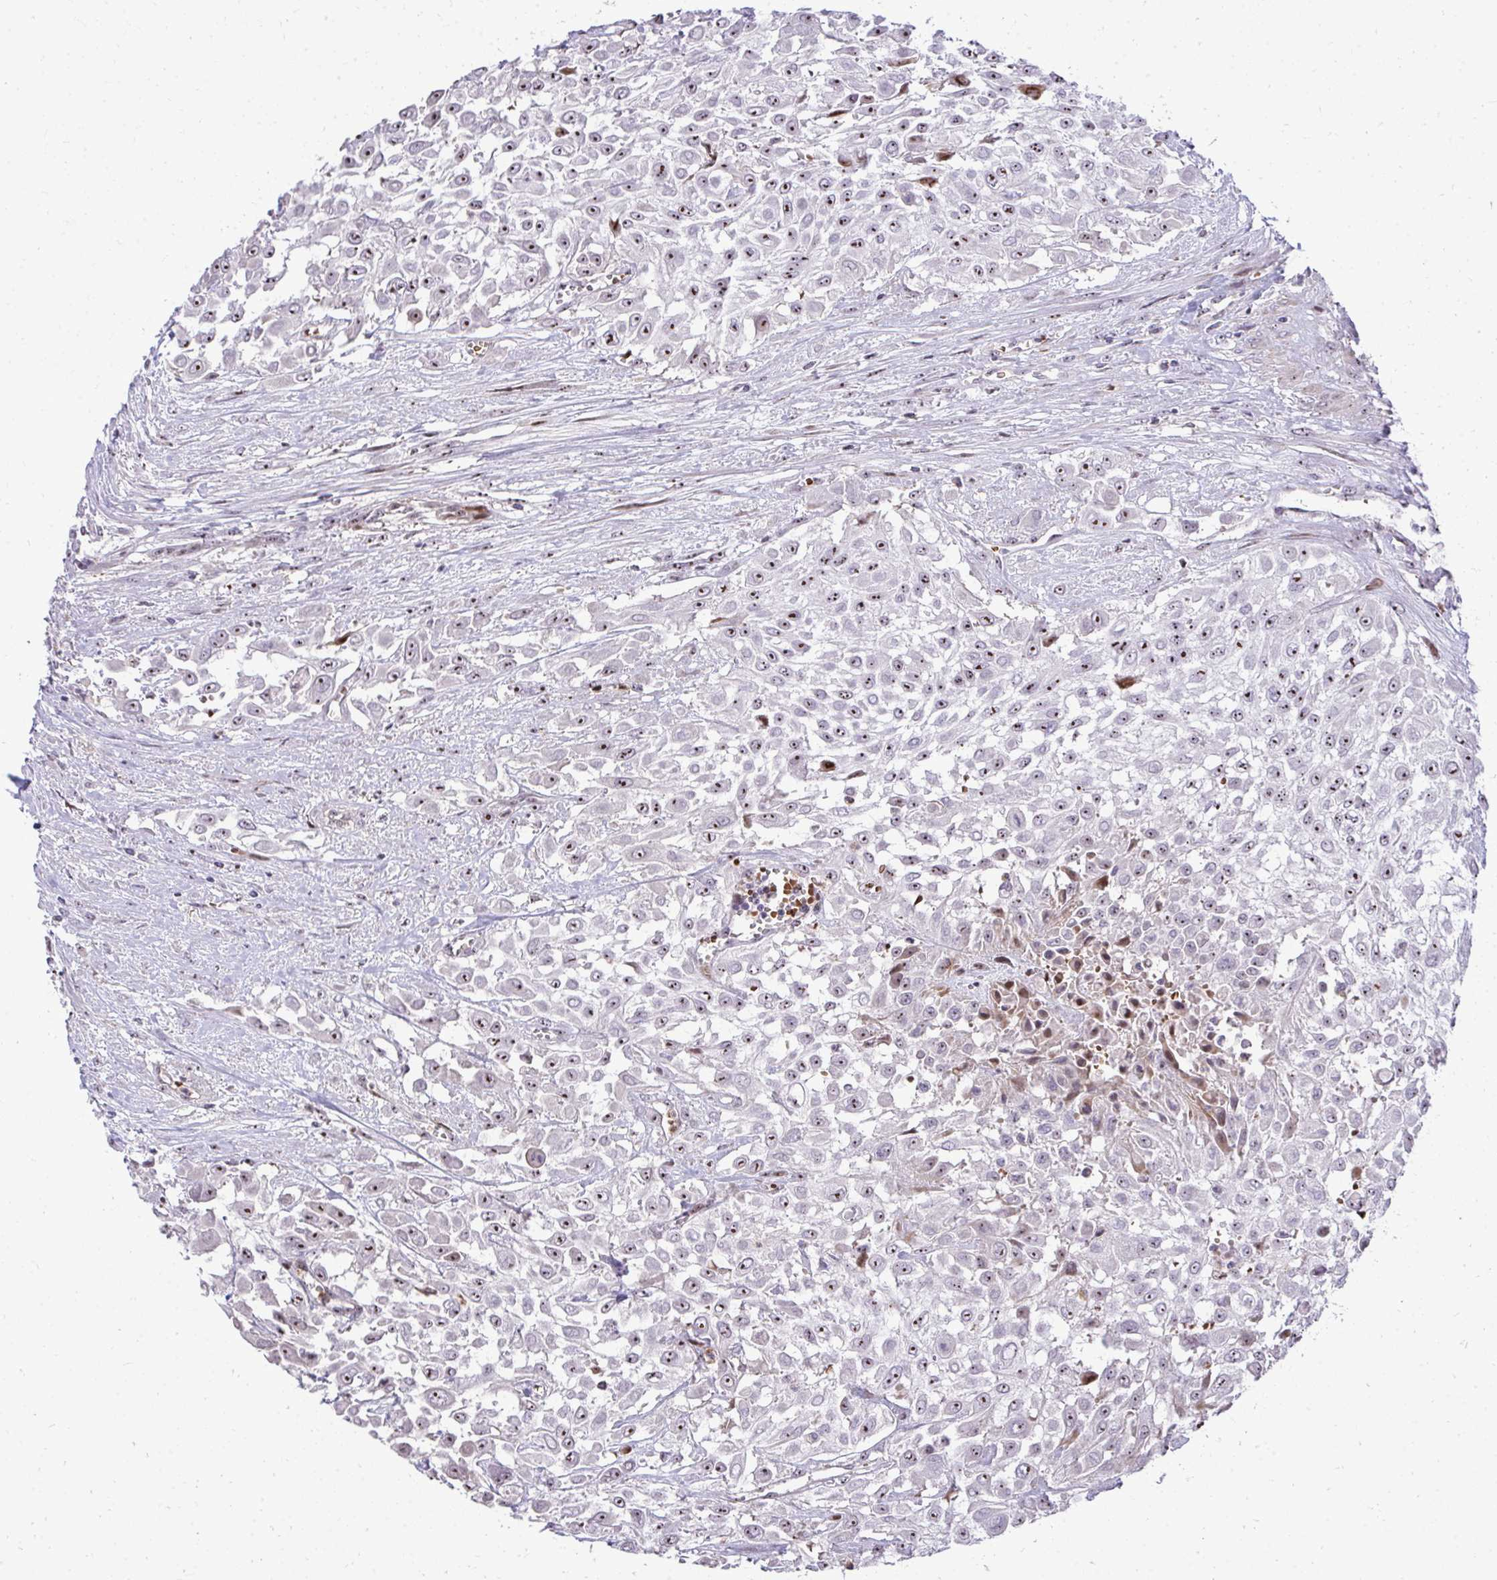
{"staining": {"intensity": "moderate", "quantity": ">75%", "location": "nuclear"}, "tissue": "urothelial cancer", "cell_type": "Tumor cells", "image_type": "cancer", "snomed": [{"axis": "morphology", "description": "Urothelial carcinoma, High grade"}, {"axis": "topography", "description": "Urinary bladder"}], "caption": "High-magnification brightfield microscopy of urothelial cancer stained with DAB (3,3'-diaminobenzidine) (brown) and counterstained with hematoxylin (blue). tumor cells exhibit moderate nuclear staining is present in about>75% of cells. (Stains: DAB (3,3'-diaminobenzidine) in brown, nuclei in blue, Microscopy: brightfield microscopy at high magnification).", "gene": "DLX4", "patient": {"sex": "male", "age": 57}}